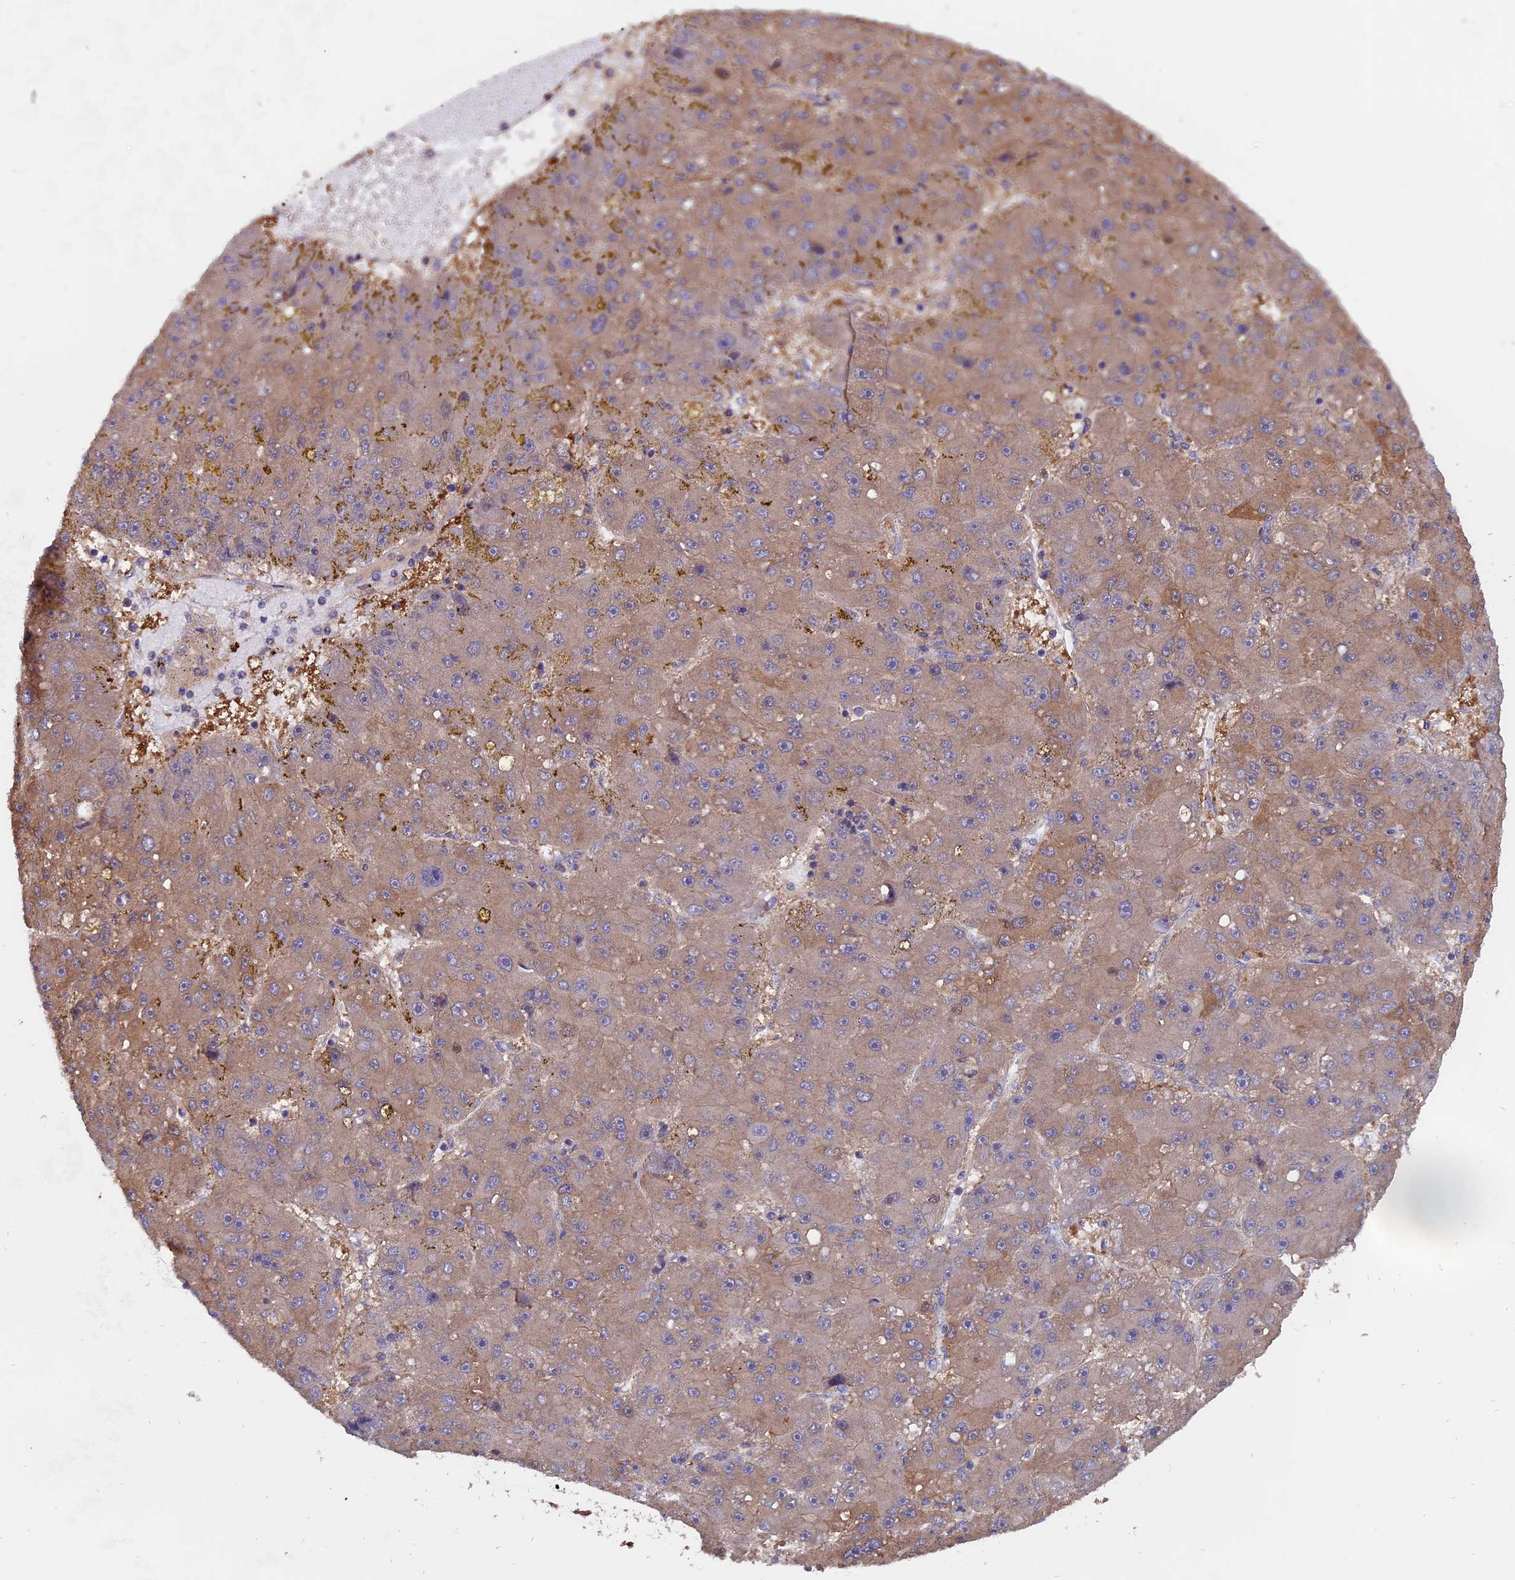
{"staining": {"intensity": "moderate", "quantity": "25%-75%", "location": "cytoplasmic/membranous"}, "tissue": "liver cancer", "cell_type": "Tumor cells", "image_type": "cancer", "snomed": [{"axis": "morphology", "description": "Carcinoma, Hepatocellular, NOS"}, {"axis": "topography", "description": "Liver"}], "caption": "Moderate cytoplasmic/membranous positivity is seen in about 25%-75% of tumor cells in liver hepatocellular carcinoma.", "gene": "FAM118B", "patient": {"sex": "male", "age": 67}}